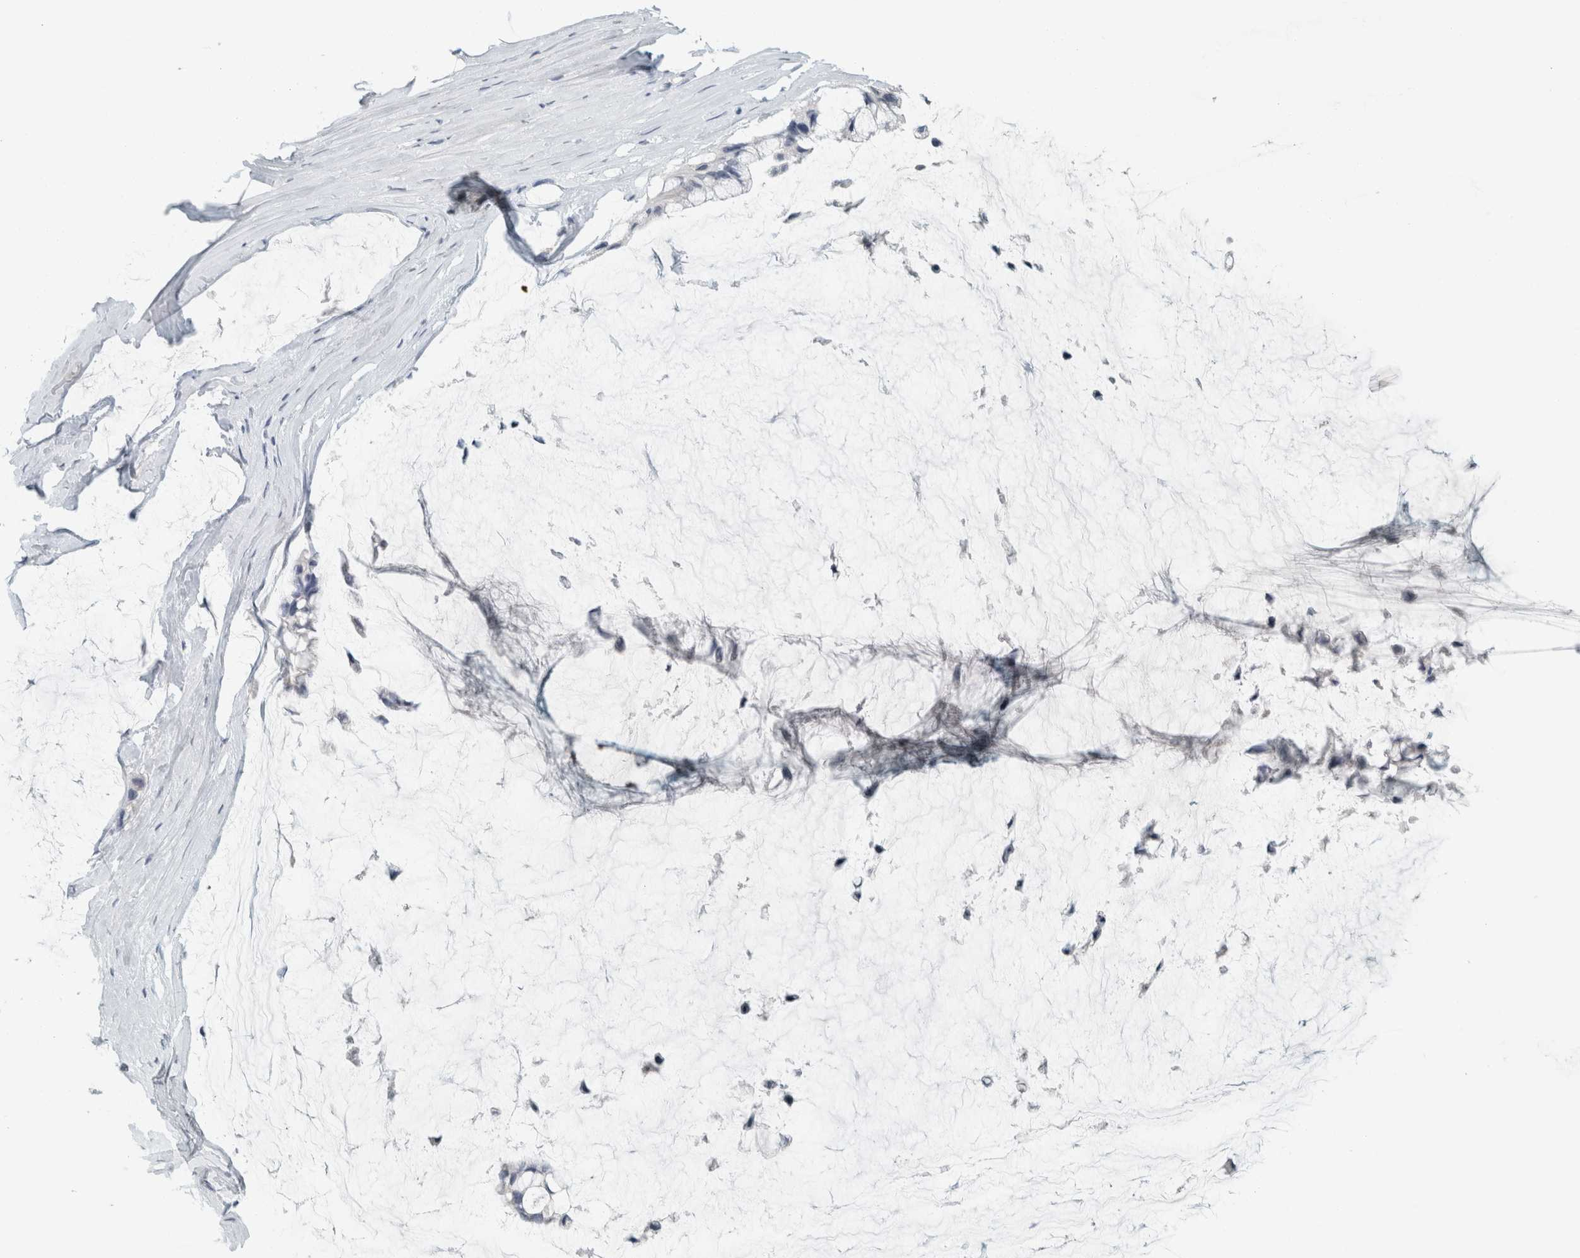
{"staining": {"intensity": "negative", "quantity": "none", "location": "none"}, "tissue": "ovarian cancer", "cell_type": "Tumor cells", "image_type": "cancer", "snomed": [{"axis": "morphology", "description": "Cystadenocarcinoma, mucinous, NOS"}, {"axis": "topography", "description": "Ovary"}], "caption": "Immunohistochemical staining of human ovarian mucinous cystadenocarcinoma reveals no significant staining in tumor cells.", "gene": "TRIT1", "patient": {"sex": "female", "age": 39}}